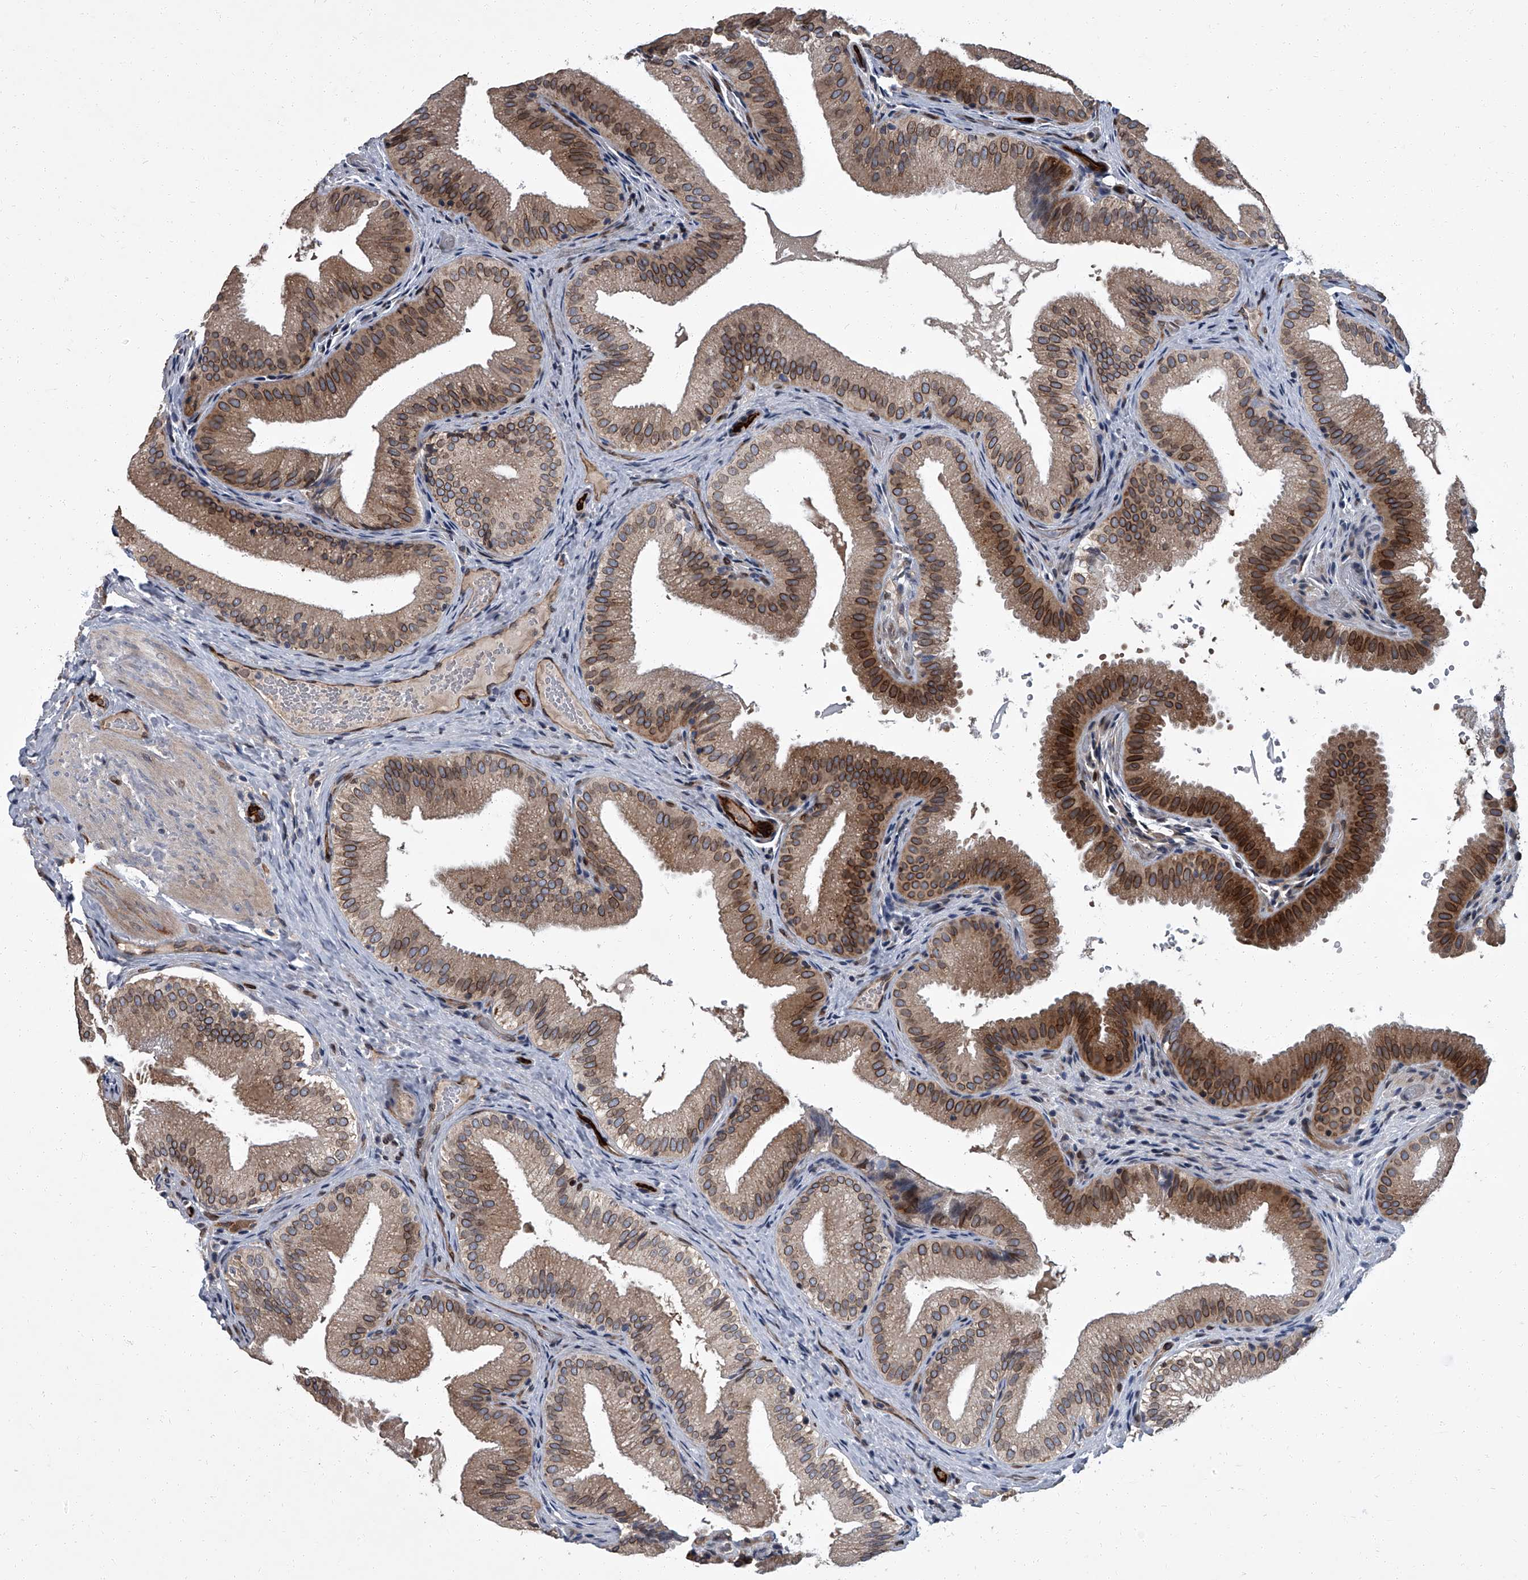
{"staining": {"intensity": "strong", "quantity": ">75%", "location": "cytoplasmic/membranous,nuclear"}, "tissue": "gallbladder", "cell_type": "Glandular cells", "image_type": "normal", "snomed": [{"axis": "morphology", "description": "Normal tissue, NOS"}, {"axis": "topography", "description": "Gallbladder"}], "caption": "The histopathology image reveals staining of unremarkable gallbladder, revealing strong cytoplasmic/membranous,nuclear protein staining (brown color) within glandular cells.", "gene": "LRRC8C", "patient": {"sex": "female", "age": 30}}